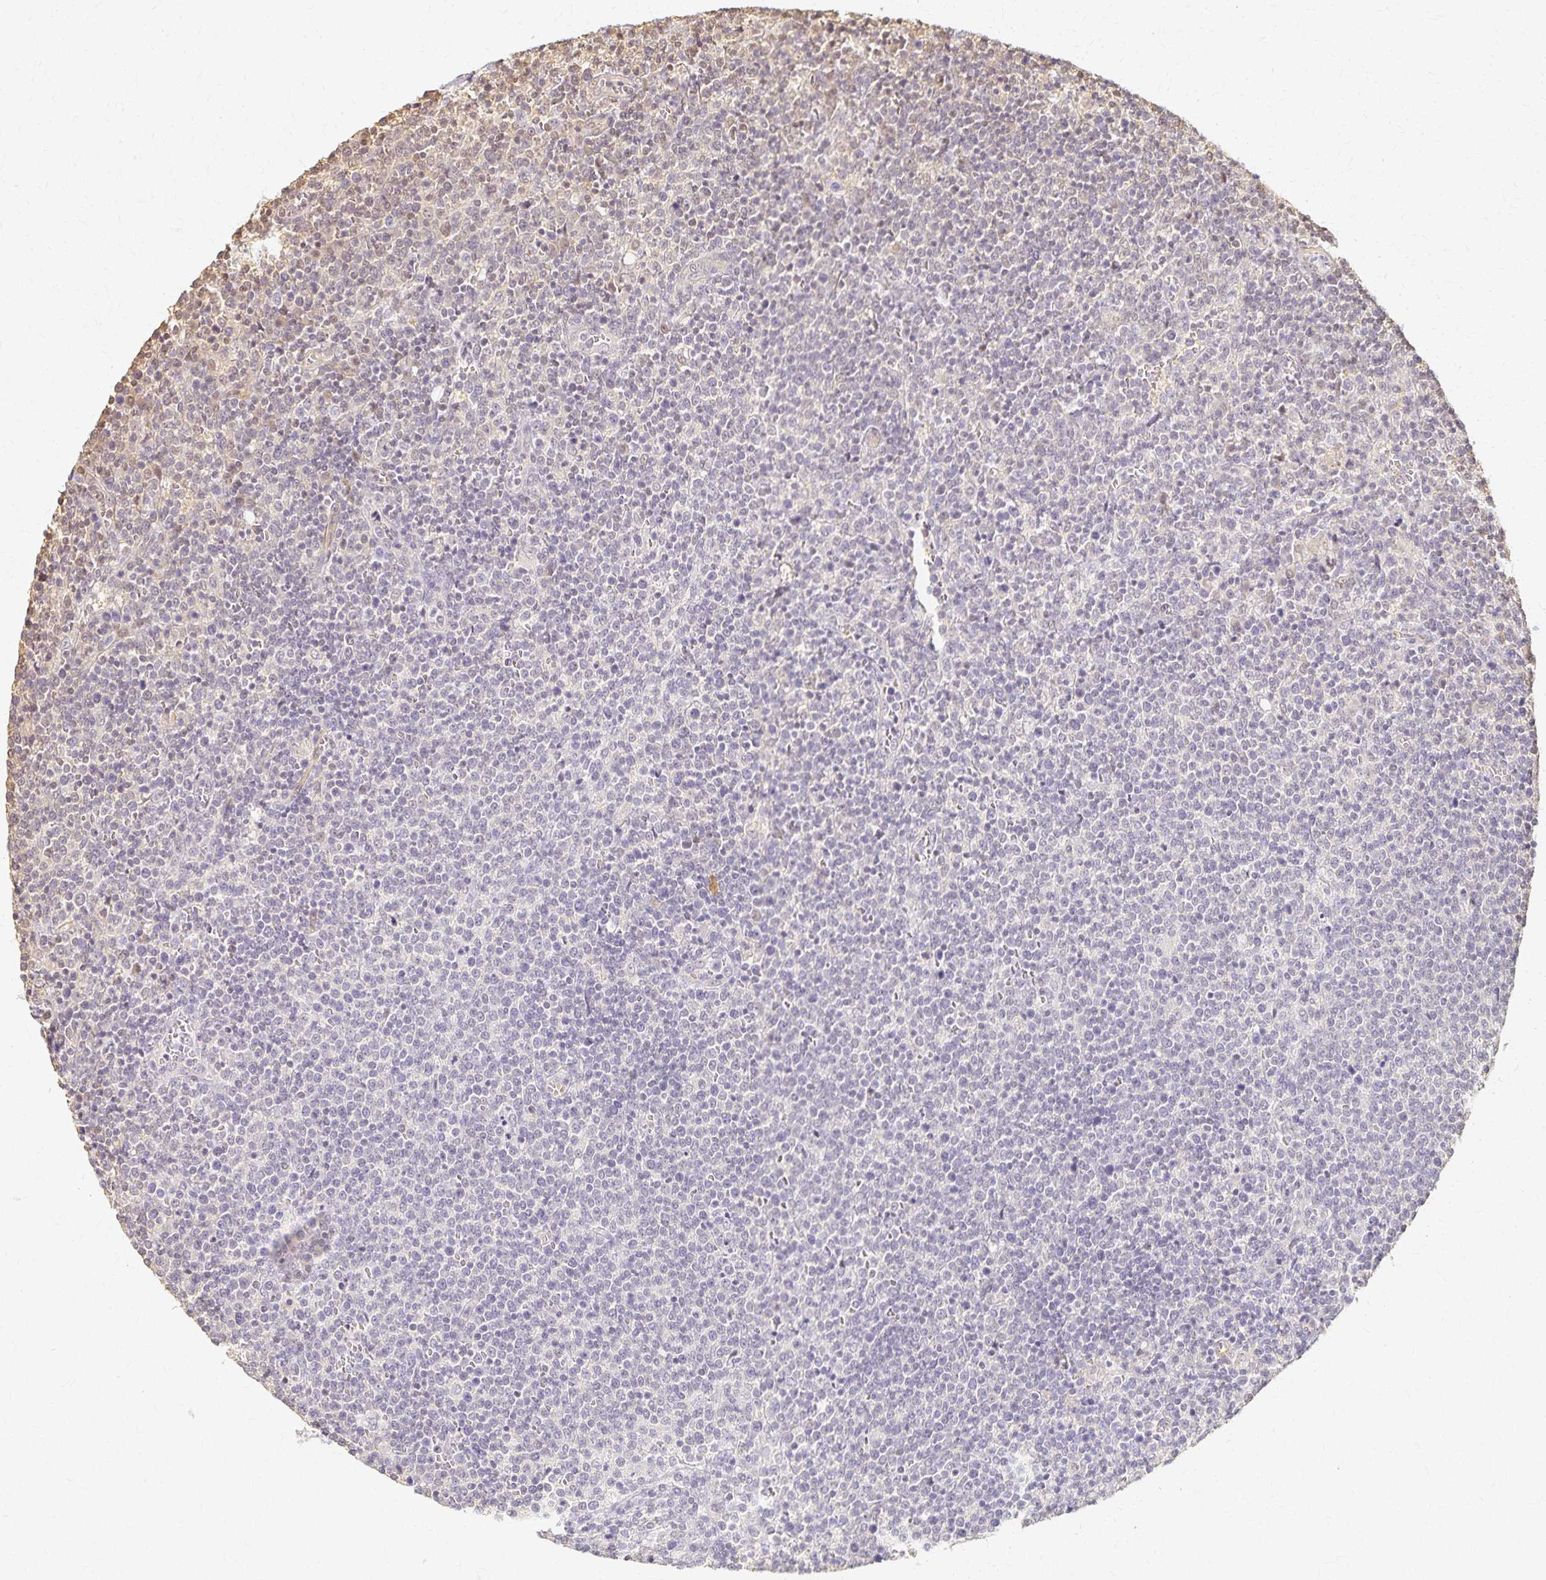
{"staining": {"intensity": "negative", "quantity": "none", "location": "none"}, "tissue": "lymphoma", "cell_type": "Tumor cells", "image_type": "cancer", "snomed": [{"axis": "morphology", "description": "Malignant lymphoma, non-Hodgkin's type, High grade"}, {"axis": "topography", "description": "Lymph node"}], "caption": "High magnification brightfield microscopy of malignant lymphoma, non-Hodgkin's type (high-grade) stained with DAB (3,3'-diaminobenzidine) (brown) and counterstained with hematoxylin (blue): tumor cells show no significant staining.", "gene": "AZGP1", "patient": {"sex": "male", "age": 61}}